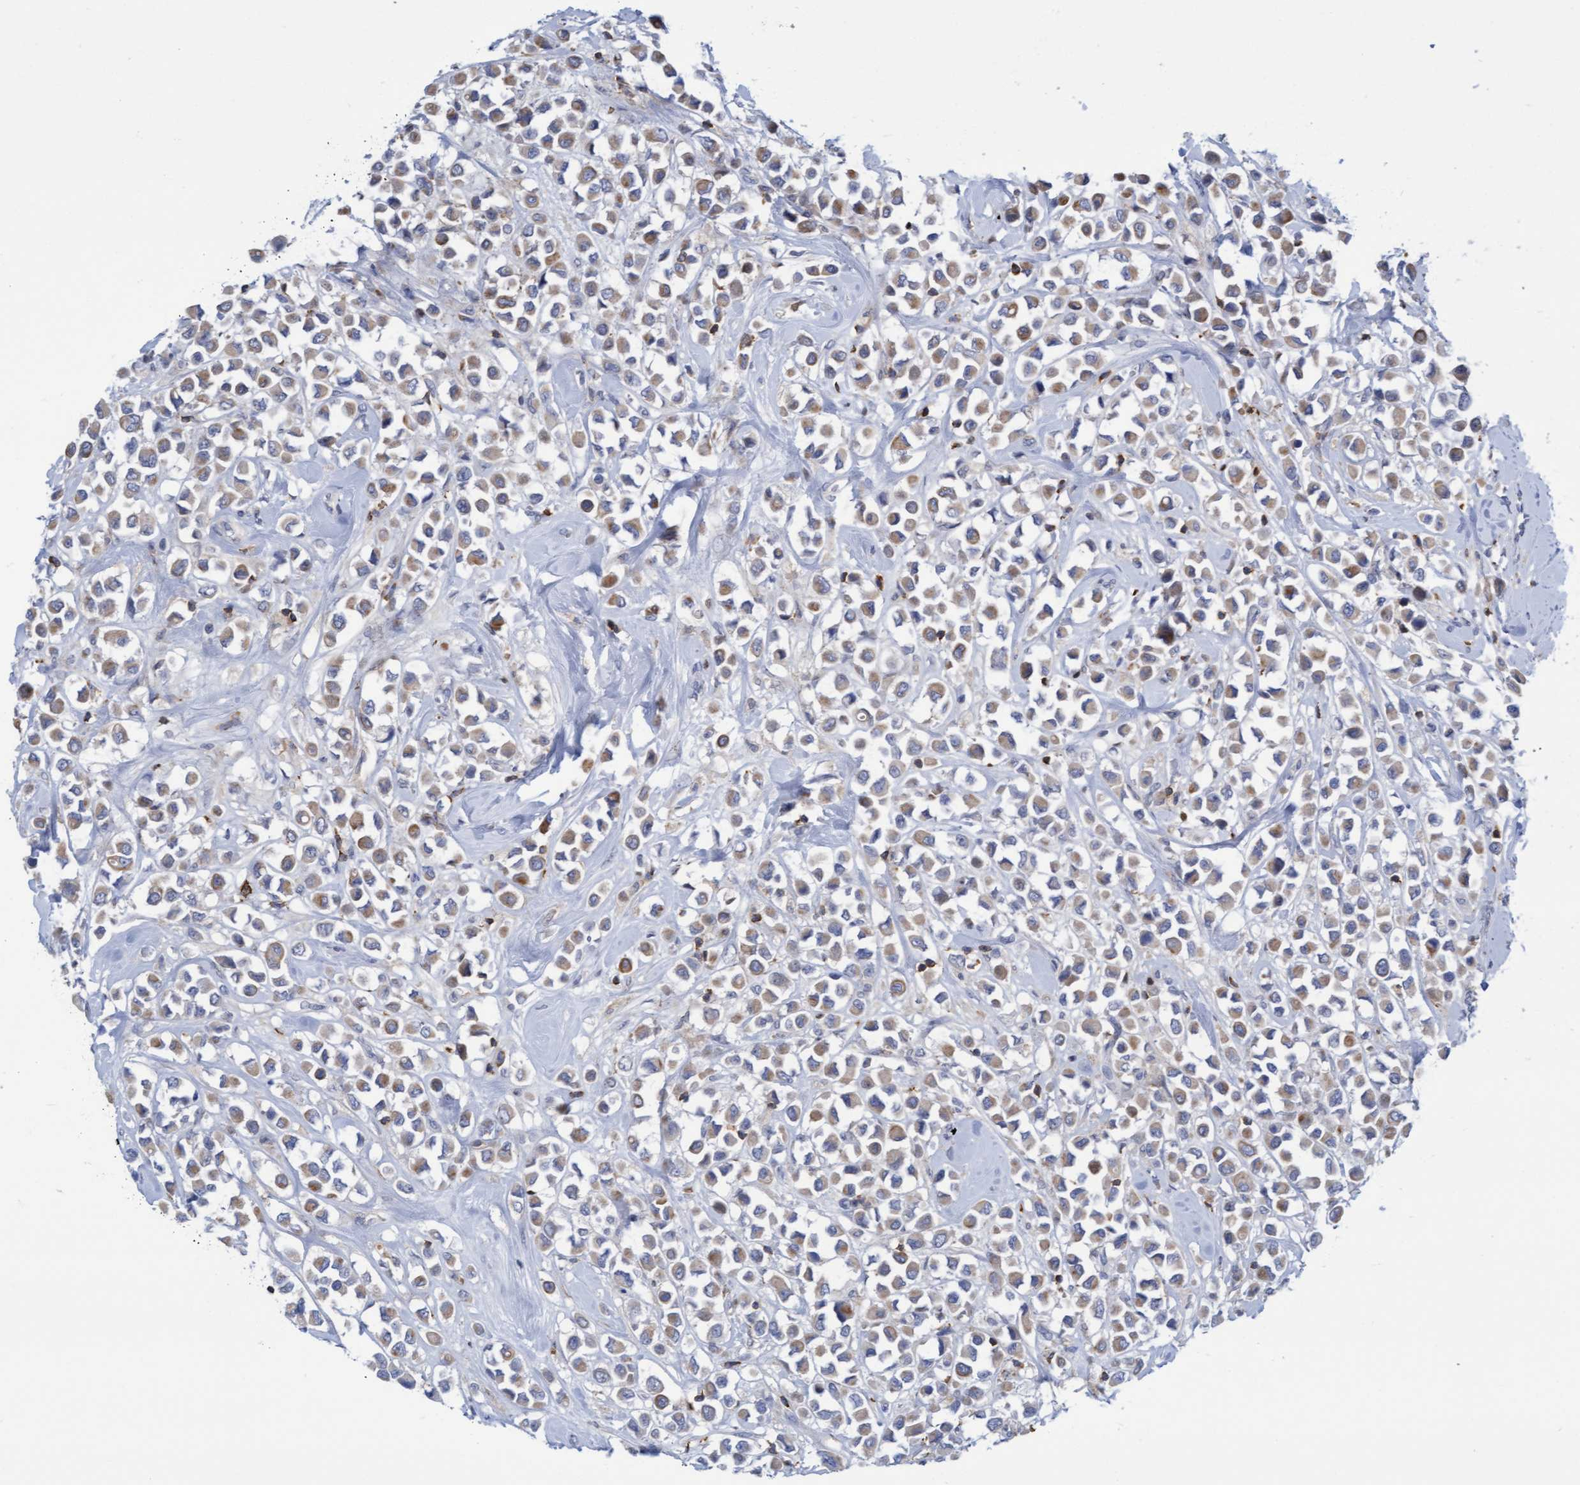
{"staining": {"intensity": "weak", "quantity": ">75%", "location": "cytoplasmic/membranous"}, "tissue": "breast cancer", "cell_type": "Tumor cells", "image_type": "cancer", "snomed": [{"axis": "morphology", "description": "Duct carcinoma"}, {"axis": "topography", "description": "Breast"}], "caption": "This photomicrograph demonstrates immunohistochemistry staining of human invasive ductal carcinoma (breast), with low weak cytoplasmic/membranous positivity in about >75% of tumor cells.", "gene": "FNBP1", "patient": {"sex": "female", "age": 61}}